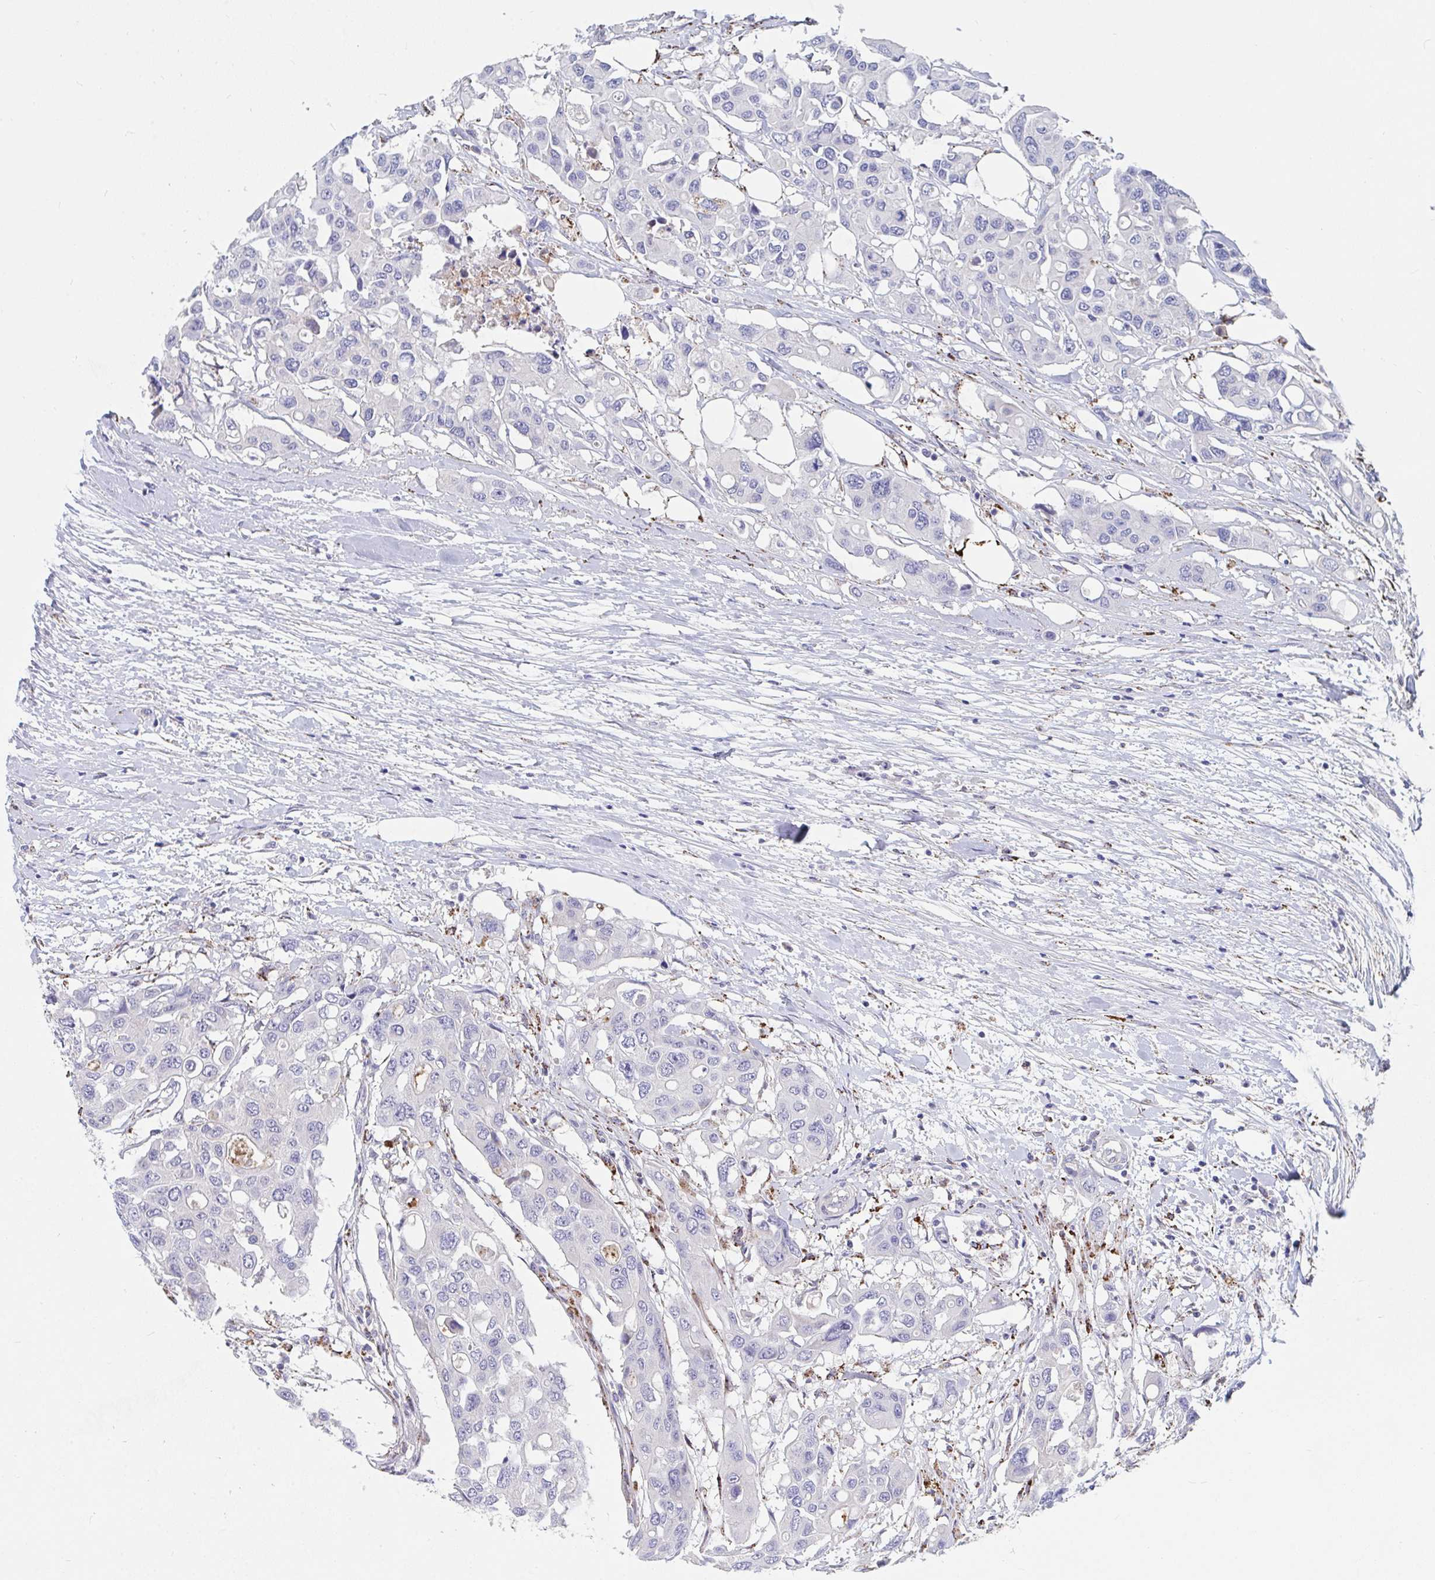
{"staining": {"intensity": "negative", "quantity": "none", "location": "none"}, "tissue": "colorectal cancer", "cell_type": "Tumor cells", "image_type": "cancer", "snomed": [{"axis": "morphology", "description": "Adenocarcinoma, NOS"}, {"axis": "topography", "description": "Colon"}], "caption": "Human colorectal cancer (adenocarcinoma) stained for a protein using IHC reveals no expression in tumor cells.", "gene": "FAM156B", "patient": {"sex": "male", "age": 77}}